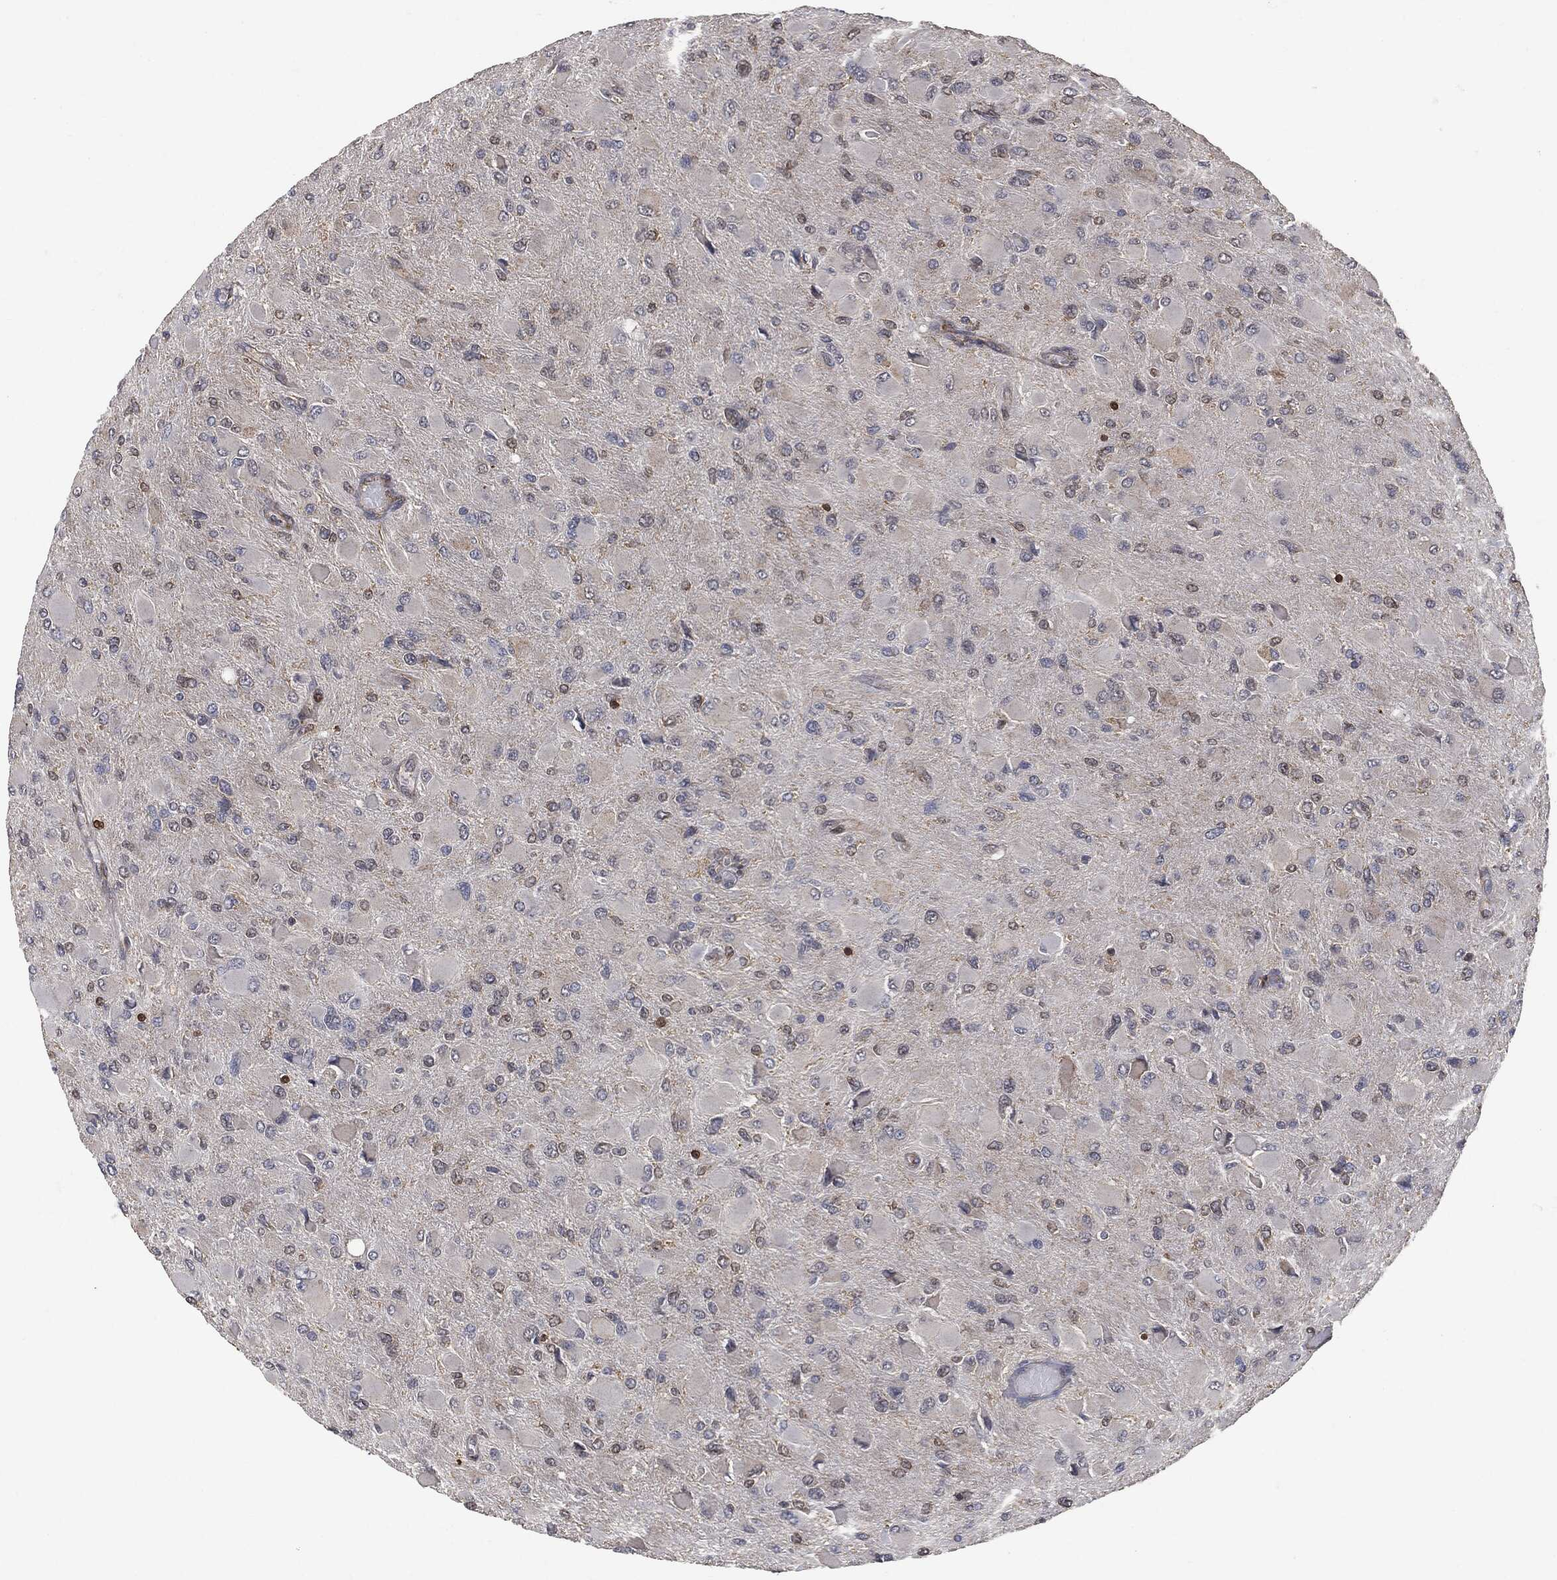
{"staining": {"intensity": "negative", "quantity": "none", "location": "none"}, "tissue": "glioma", "cell_type": "Tumor cells", "image_type": "cancer", "snomed": [{"axis": "morphology", "description": "Glioma, malignant, High grade"}, {"axis": "topography", "description": "Cerebral cortex"}], "caption": "Micrograph shows no significant protein expression in tumor cells of glioma.", "gene": "PSMB10", "patient": {"sex": "female", "age": 36}}